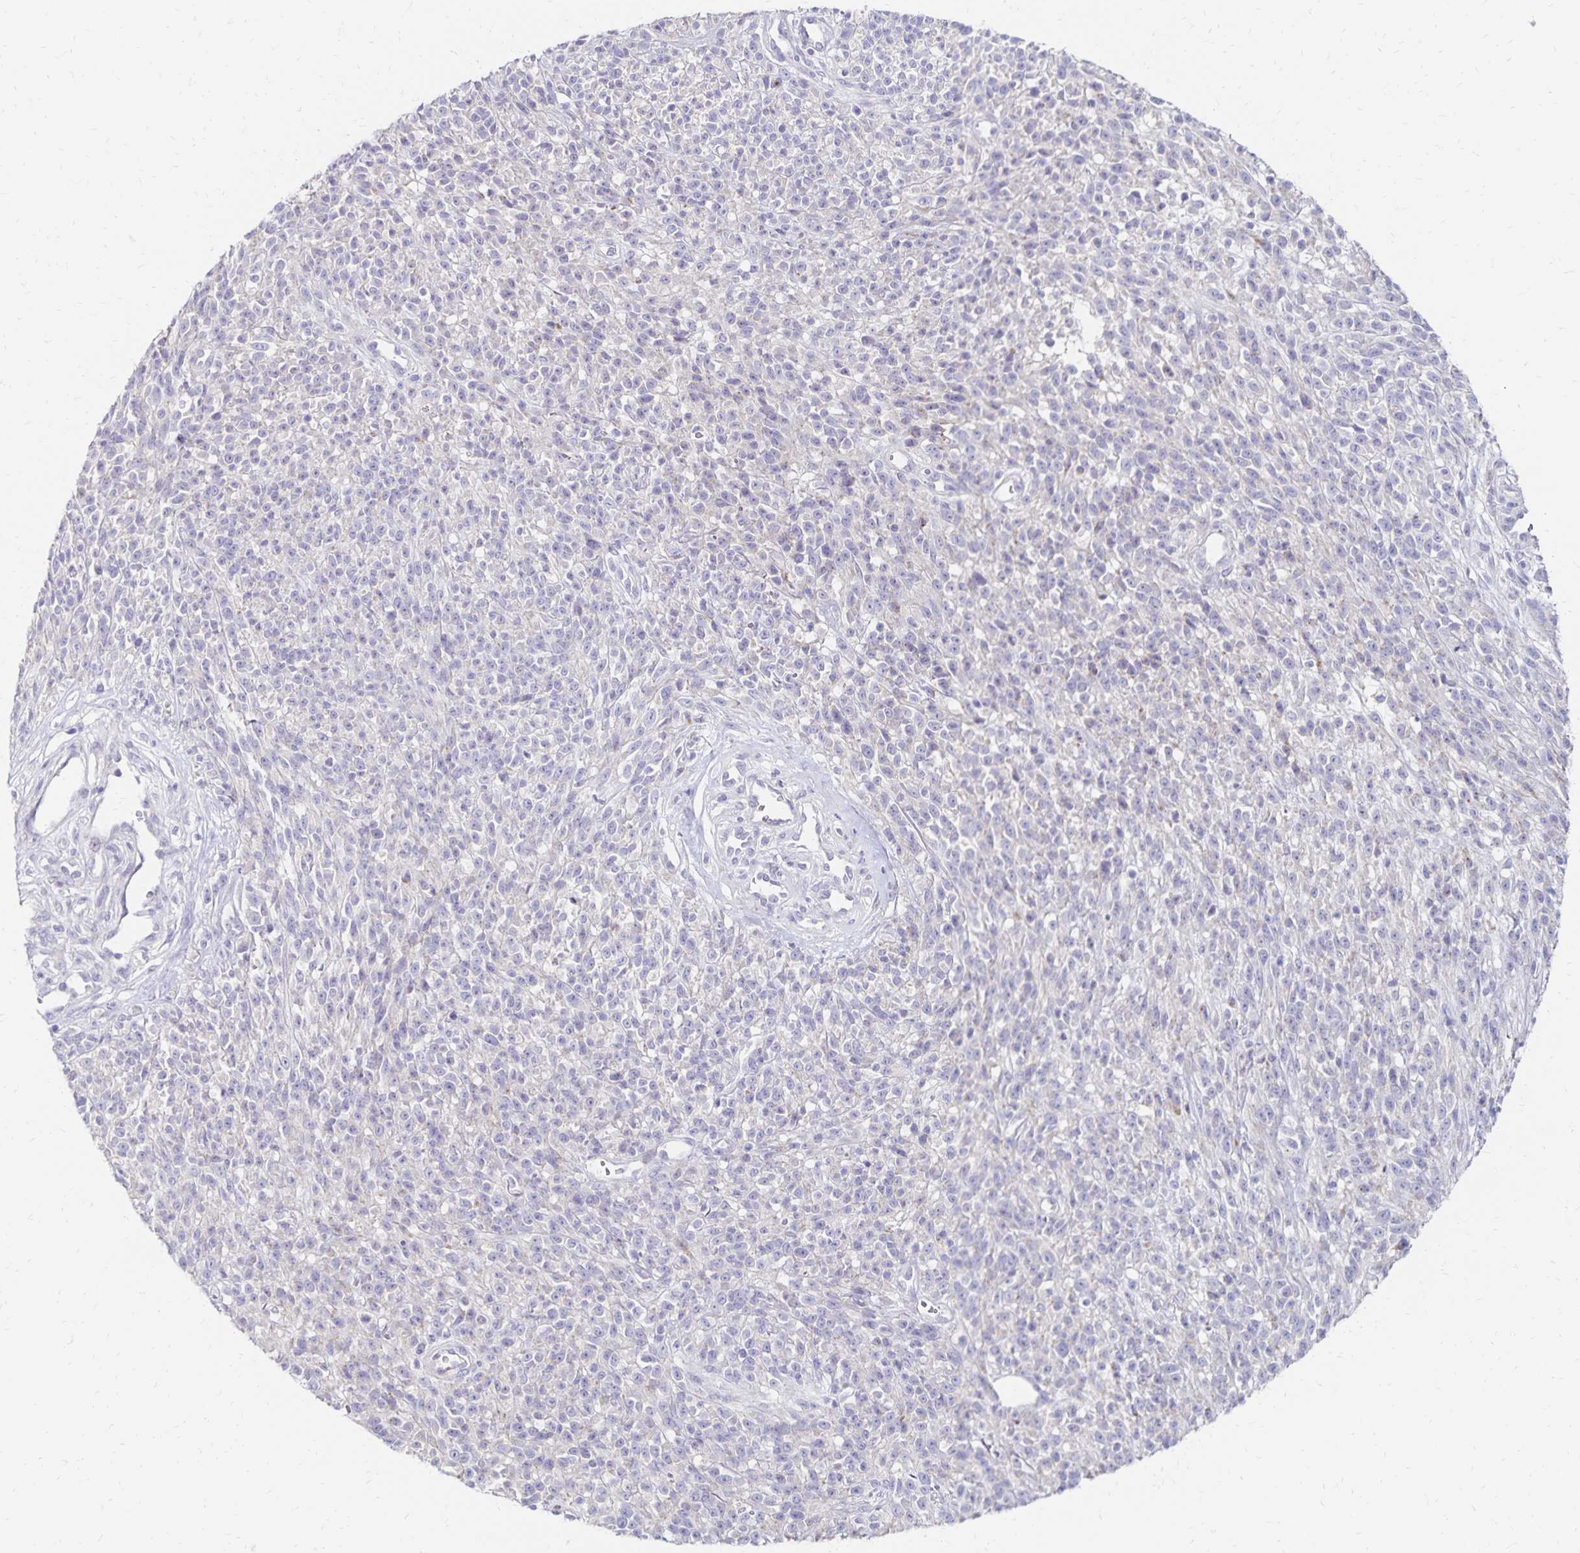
{"staining": {"intensity": "negative", "quantity": "none", "location": "none"}, "tissue": "melanoma", "cell_type": "Tumor cells", "image_type": "cancer", "snomed": [{"axis": "morphology", "description": "Malignant melanoma, NOS"}, {"axis": "topography", "description": "Skin"}, {"axis": "topography", "description": "Skin of trunk"}], "caption": "The immunohistochemistry (IHC) micrograph has no significant staining in tumor cells of malignant melanoma tissue.", "gene": "NECAP1", "patient": {"sex": "male", "age": 74}}